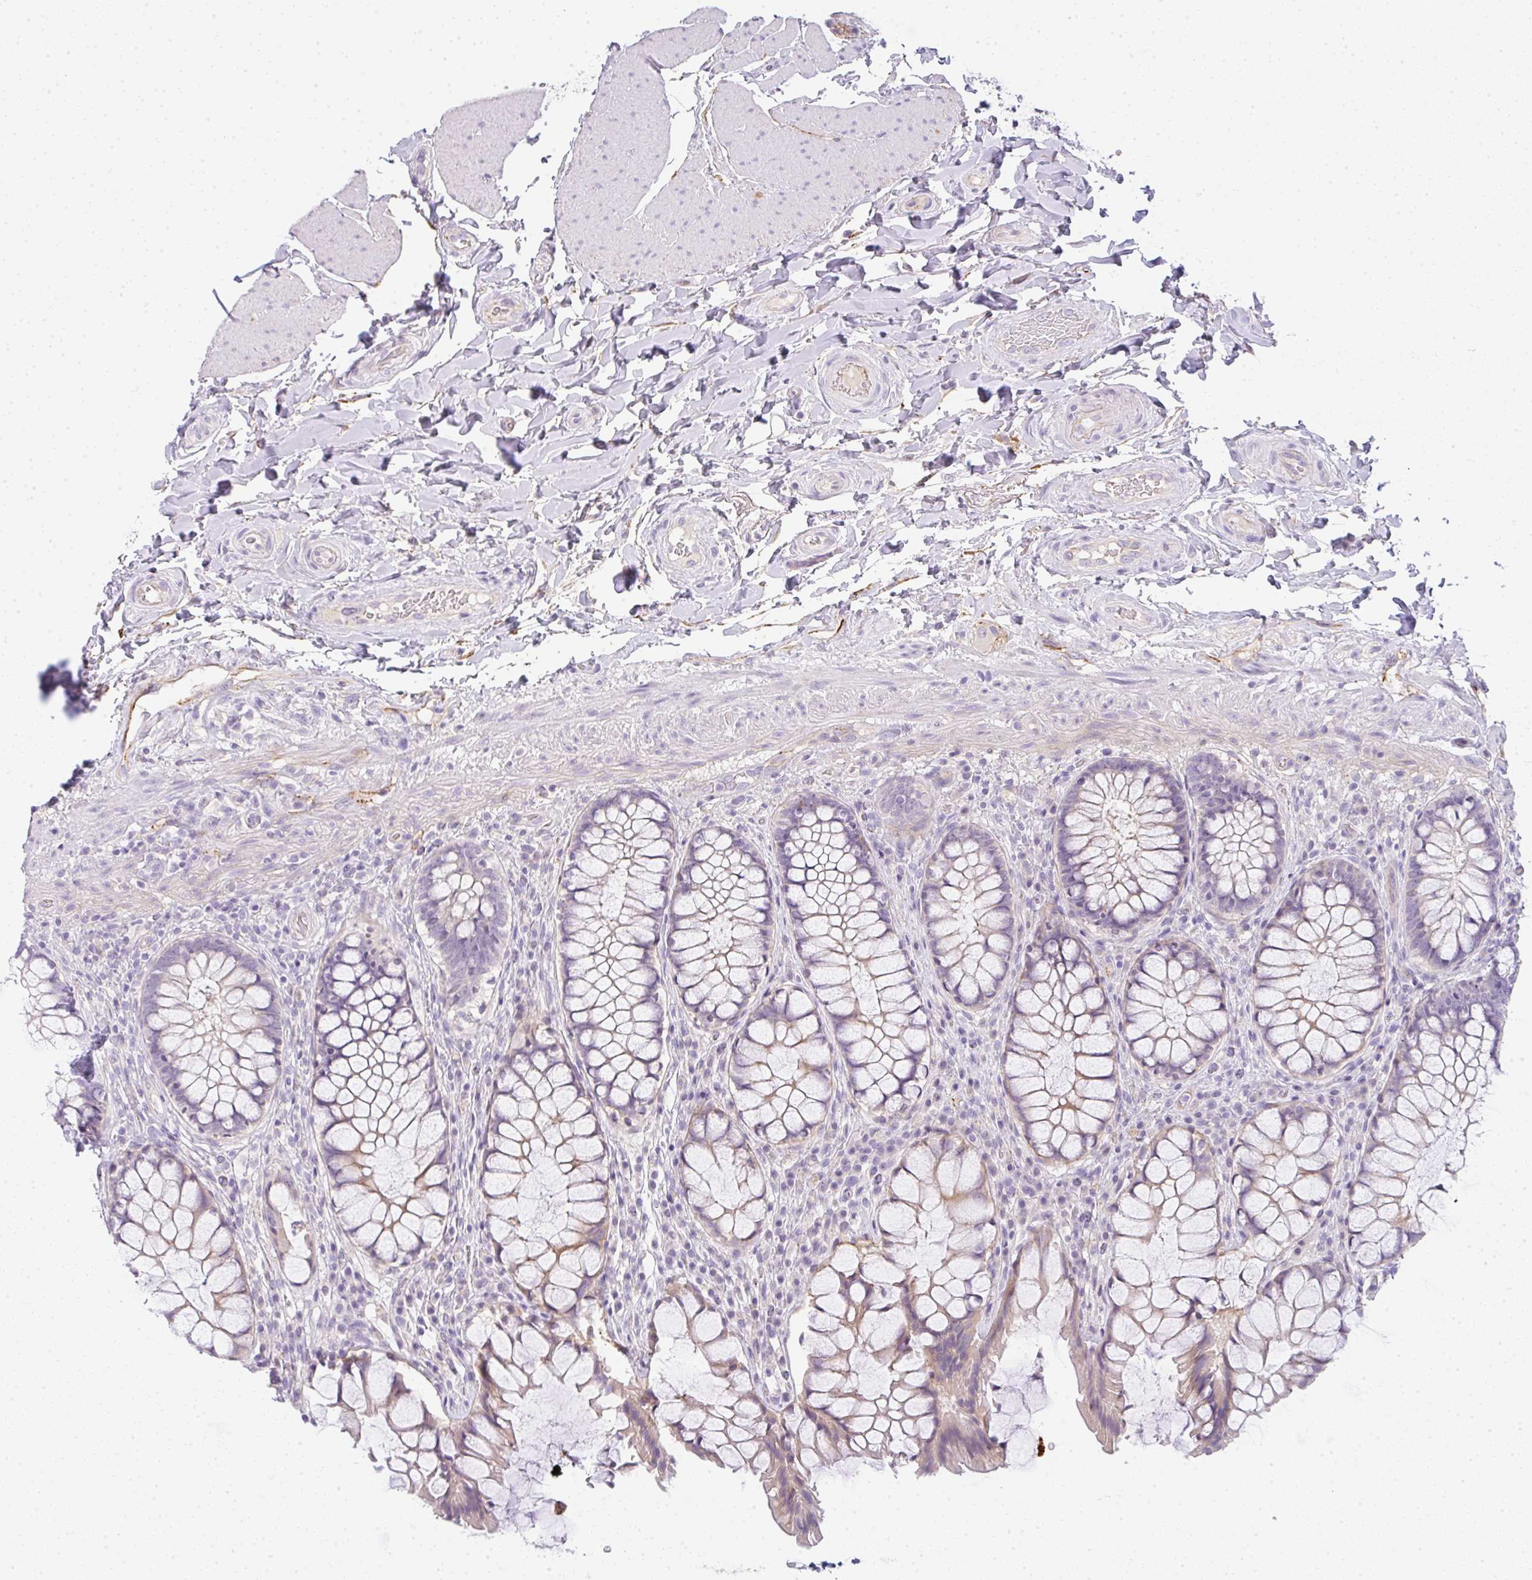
{"staining": {"intensity": "moderate", "quantity": "25%-75%", "location": "cytoplasmic/membranous"}, "tissue": "rectum", "cell_type": "Glandular cells", "image_type": "normal", "snomed": [{"axis": "morphology", "description": "Normal tissue, NOS"}, {"axis": "topography", "description": "Rectum"}], "caption": "Immunohistochemical staining of unremarkable human rectum shows moderate cytoplasmic/membranous protein staining in about 25%-75% of glandular cells.", "gene": "LPAR4", "patient": {"sex": "female", "age": 58}}